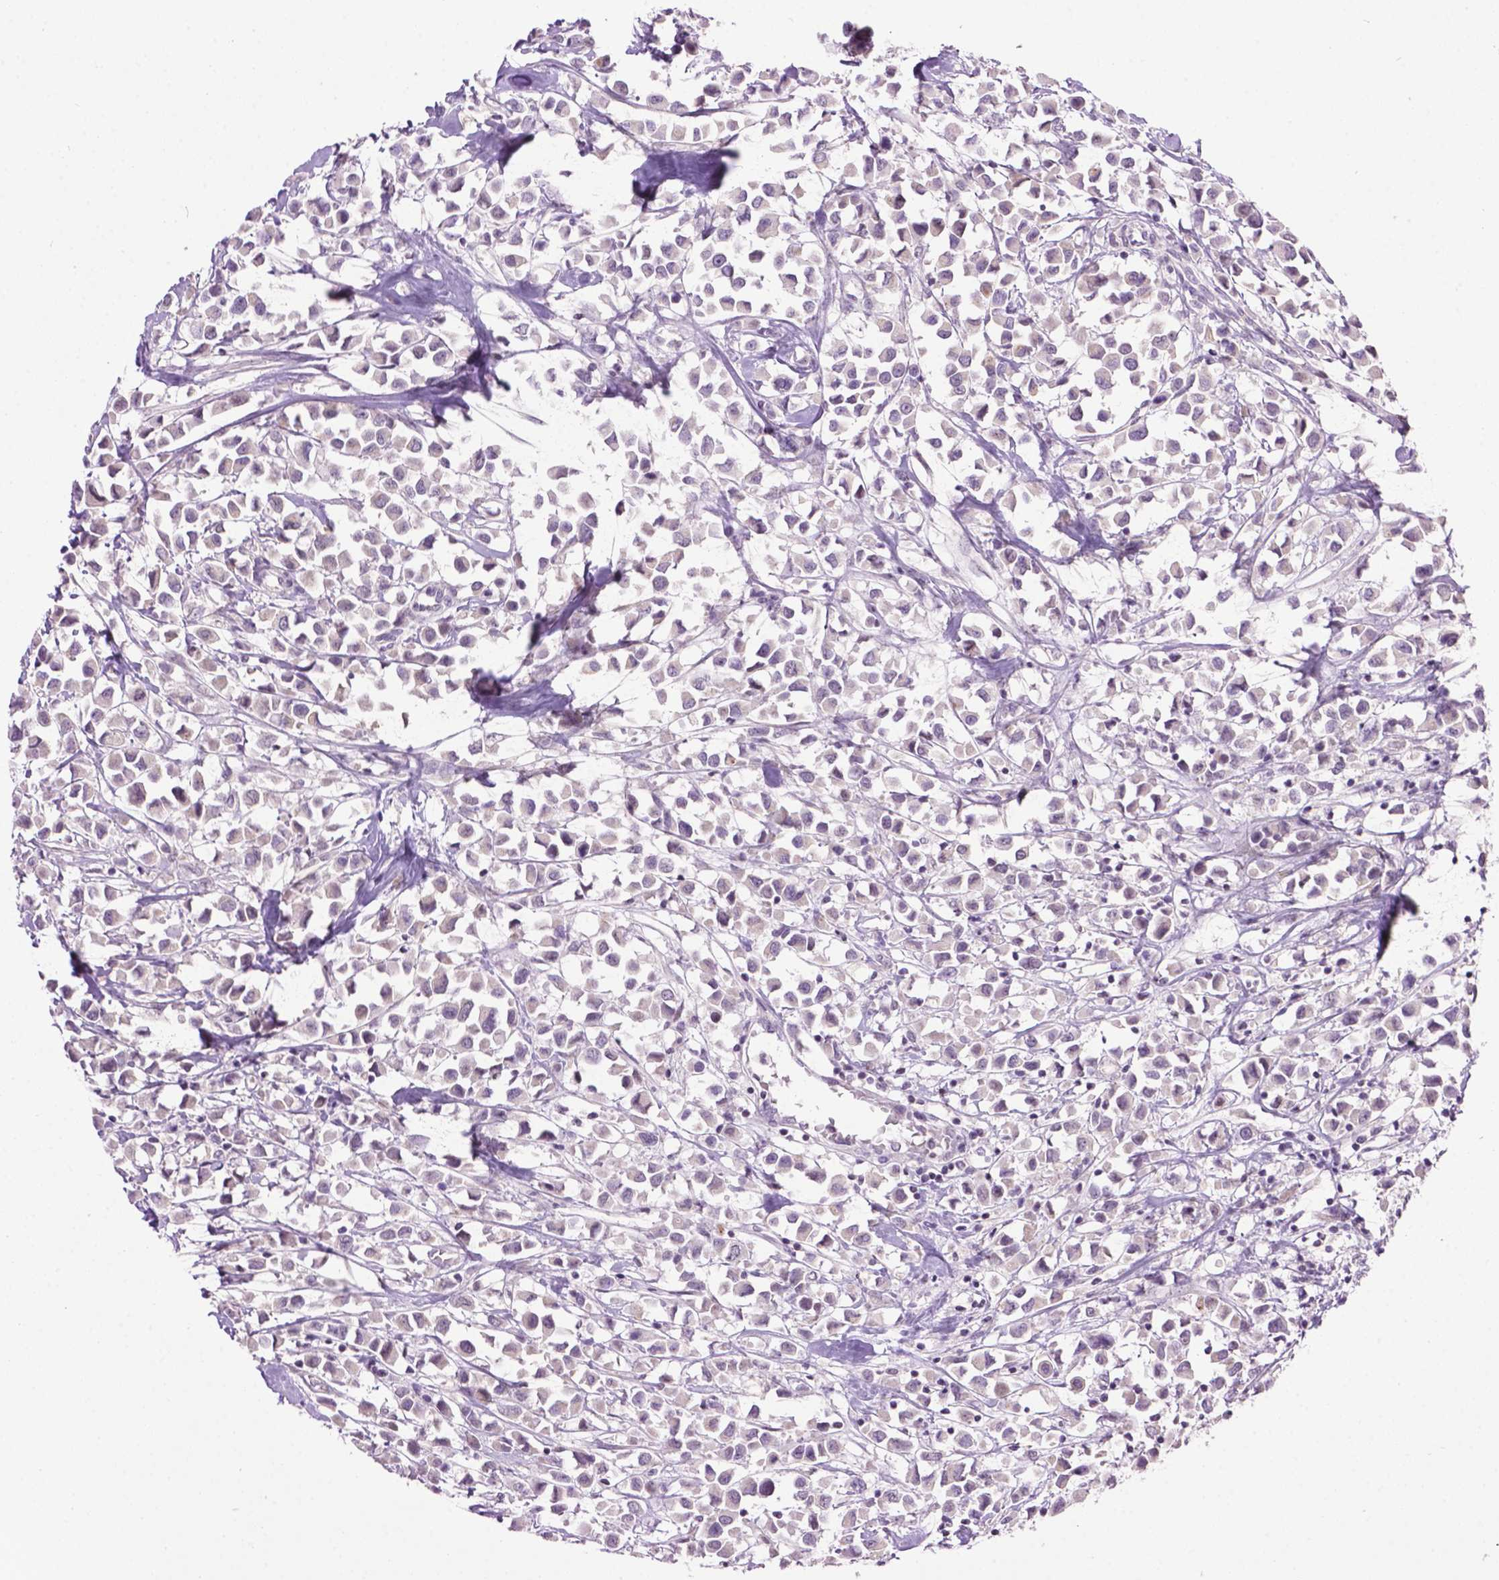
{"staining": {"intensity": "negative", "quantity": "none", "location": "none"}, "tissue": "breast cancer", "cell_type": "Tumor cells", "image_type": "cancer", "snomed": [{"axis": "morphology", "description": "Duct carcinoma"}, {"axis": "topography", "description": "Breast"}], "caption": "An IHC photomicrograph of breast cancer (intraductal carcinoma) is shown. There is no staining in tumor cells of breast cancer (intraductal carcinoma).", "gene": "TH", "patient": {"sex": "female", "age": 61}}